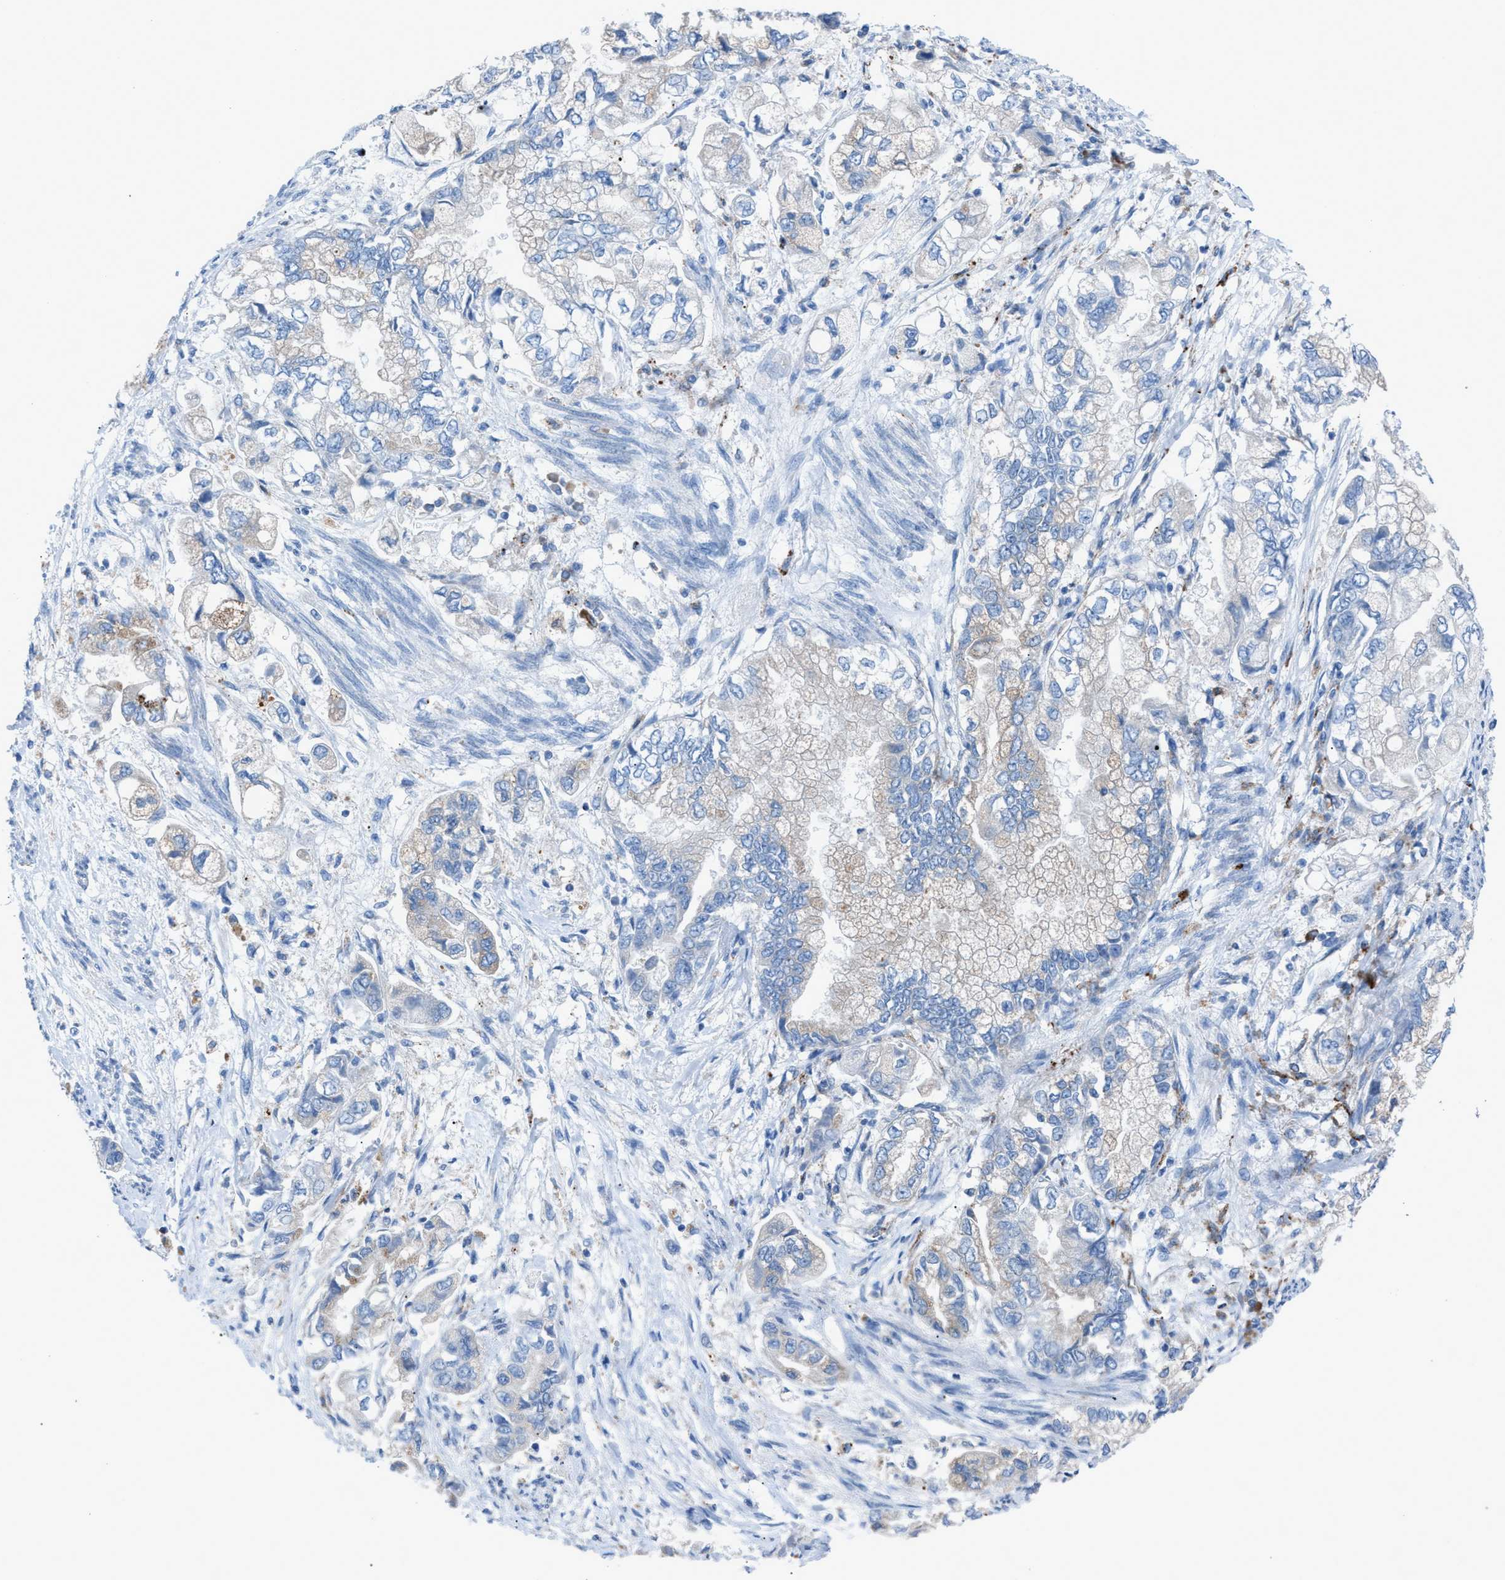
{"staining": {"intensity": "negative", "quantity": "none", "location": "none"}, "tissue": "stomach cancer", "cell_type": "Tumor cells", "image_type": "cancer", "snomed": [{"axis": "morphology", "description": "Normal tissue, NOS"}, {"axis": "morphology", "description": "Adenocarcinoma, NOS"}, {"axis": "topography", "description": "Stomach"}], "caption": "Immunohistochemistry of human stomach adenocarcinoma exhibits no expression in tumor cells. The staining was performed using DAB to visualize the protein expression in brown, while the nuclei were stained in blue with hematoxylin (Magnification: 20x).", "gene": "CD1B", "patient": {"sex": "male", "age": 62}}